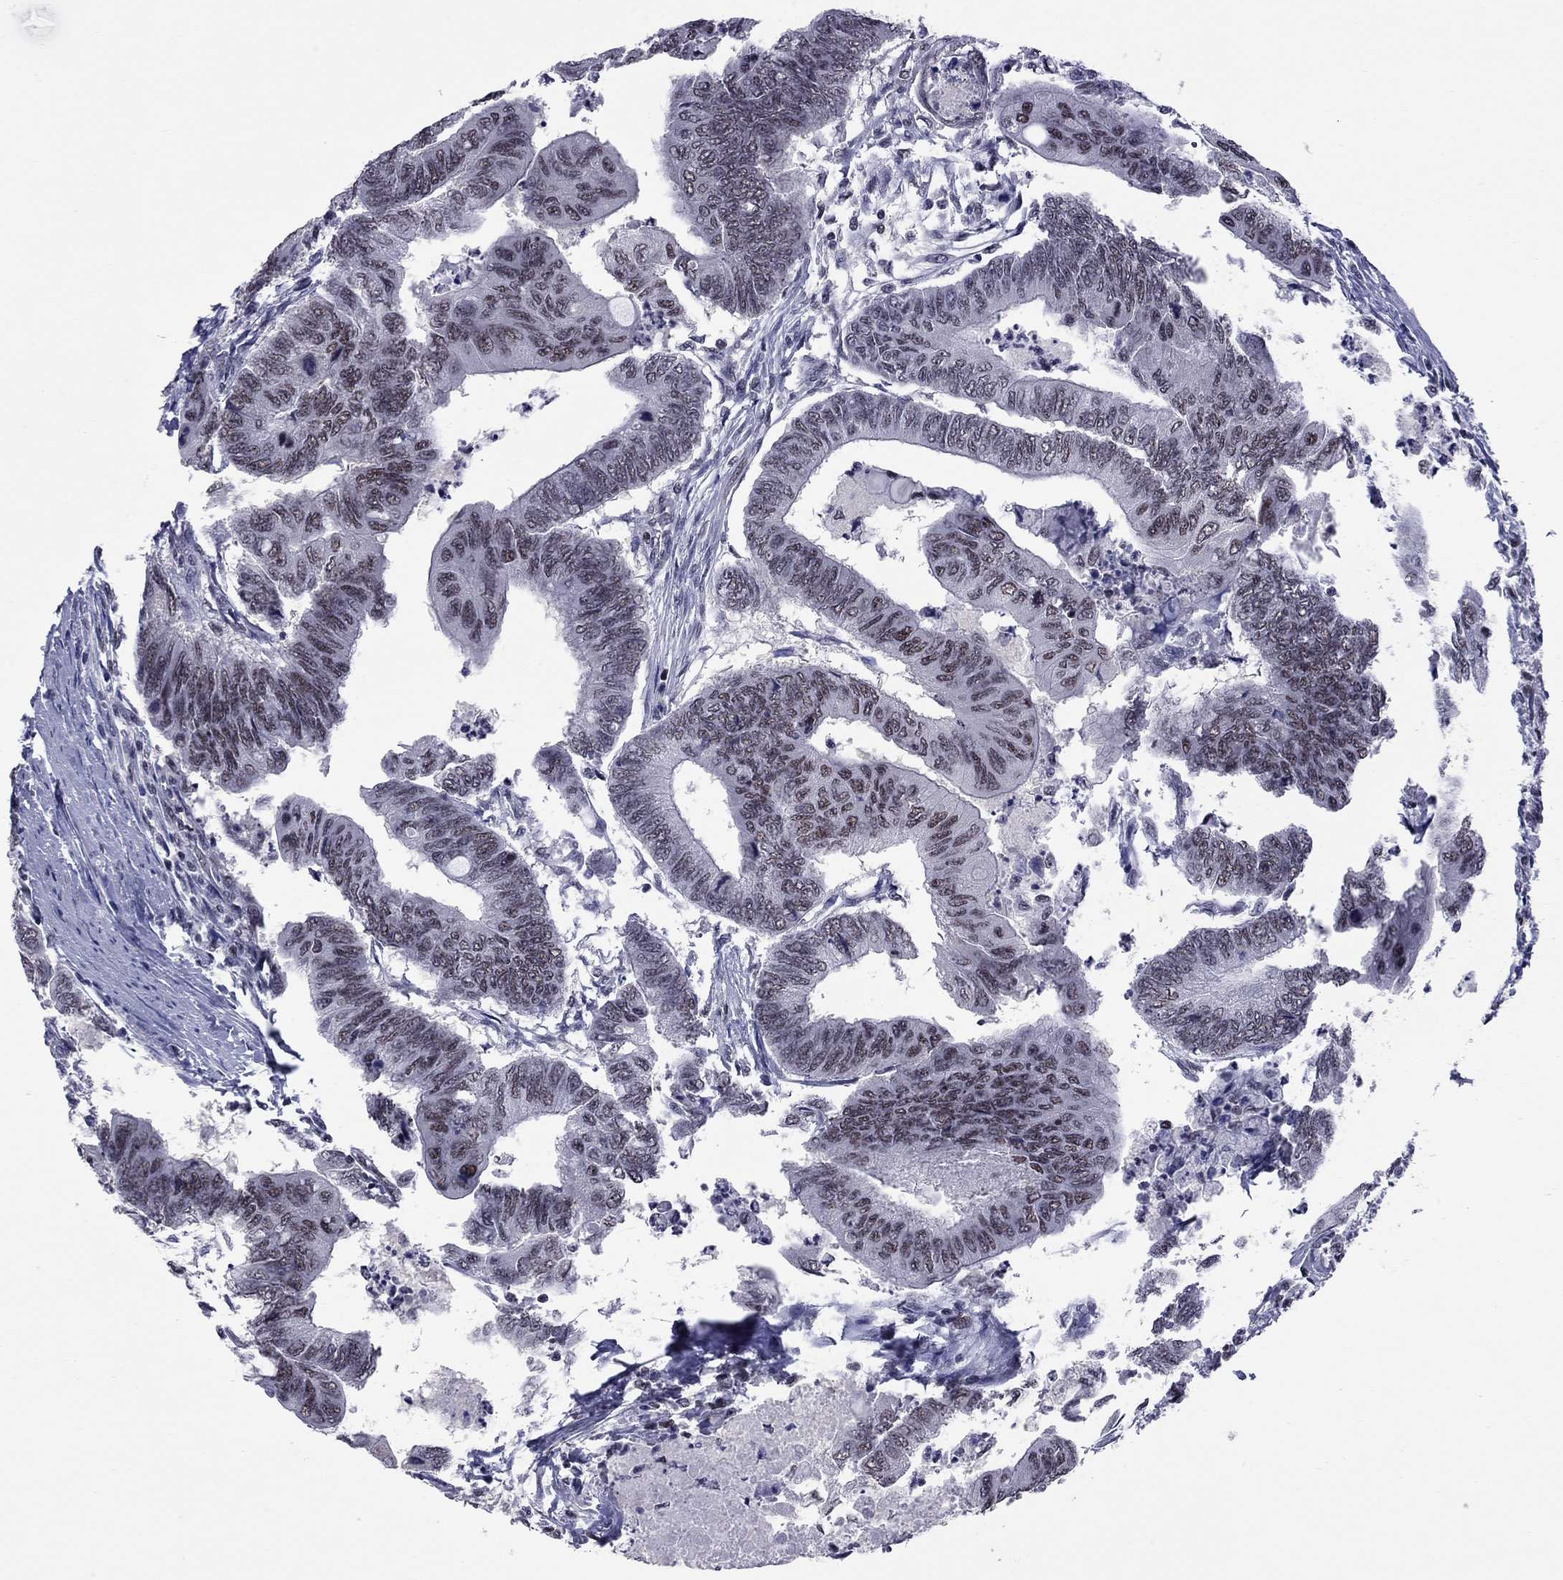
{"staining": {"intensity": "weak", "quantity": "25%-75%", "location": "nuclear"}, "tissue": "colorectal cancer", "cell_type": "Tumor cells", "image_type": "cancer", "snomed": [{"axis": "morphology", "description": "Normal tissue, NOS"}, {"axis": "morphology", "description": "Adenocarcinoma, NOS"}, {"axis": "topography", "description": "Rectum"}, {"axis": "topography", "description": "Peripheral nerve tissue"}], "caption": "Immunohistochemistry (IHC) staining of colorectal adenocarcinoma, which displays low levels of weak nuclear staining in about 25%-75% of tumor cells indicating weak nuclear protein staining. The staining was performed using DAB (3,3'-diaminobenzidine) (brown) for protein detection and nuclei were counterstained in hematoxylin (blue).", "gene": "TAF9", "patient": {"sex": "male", "age": 92}}